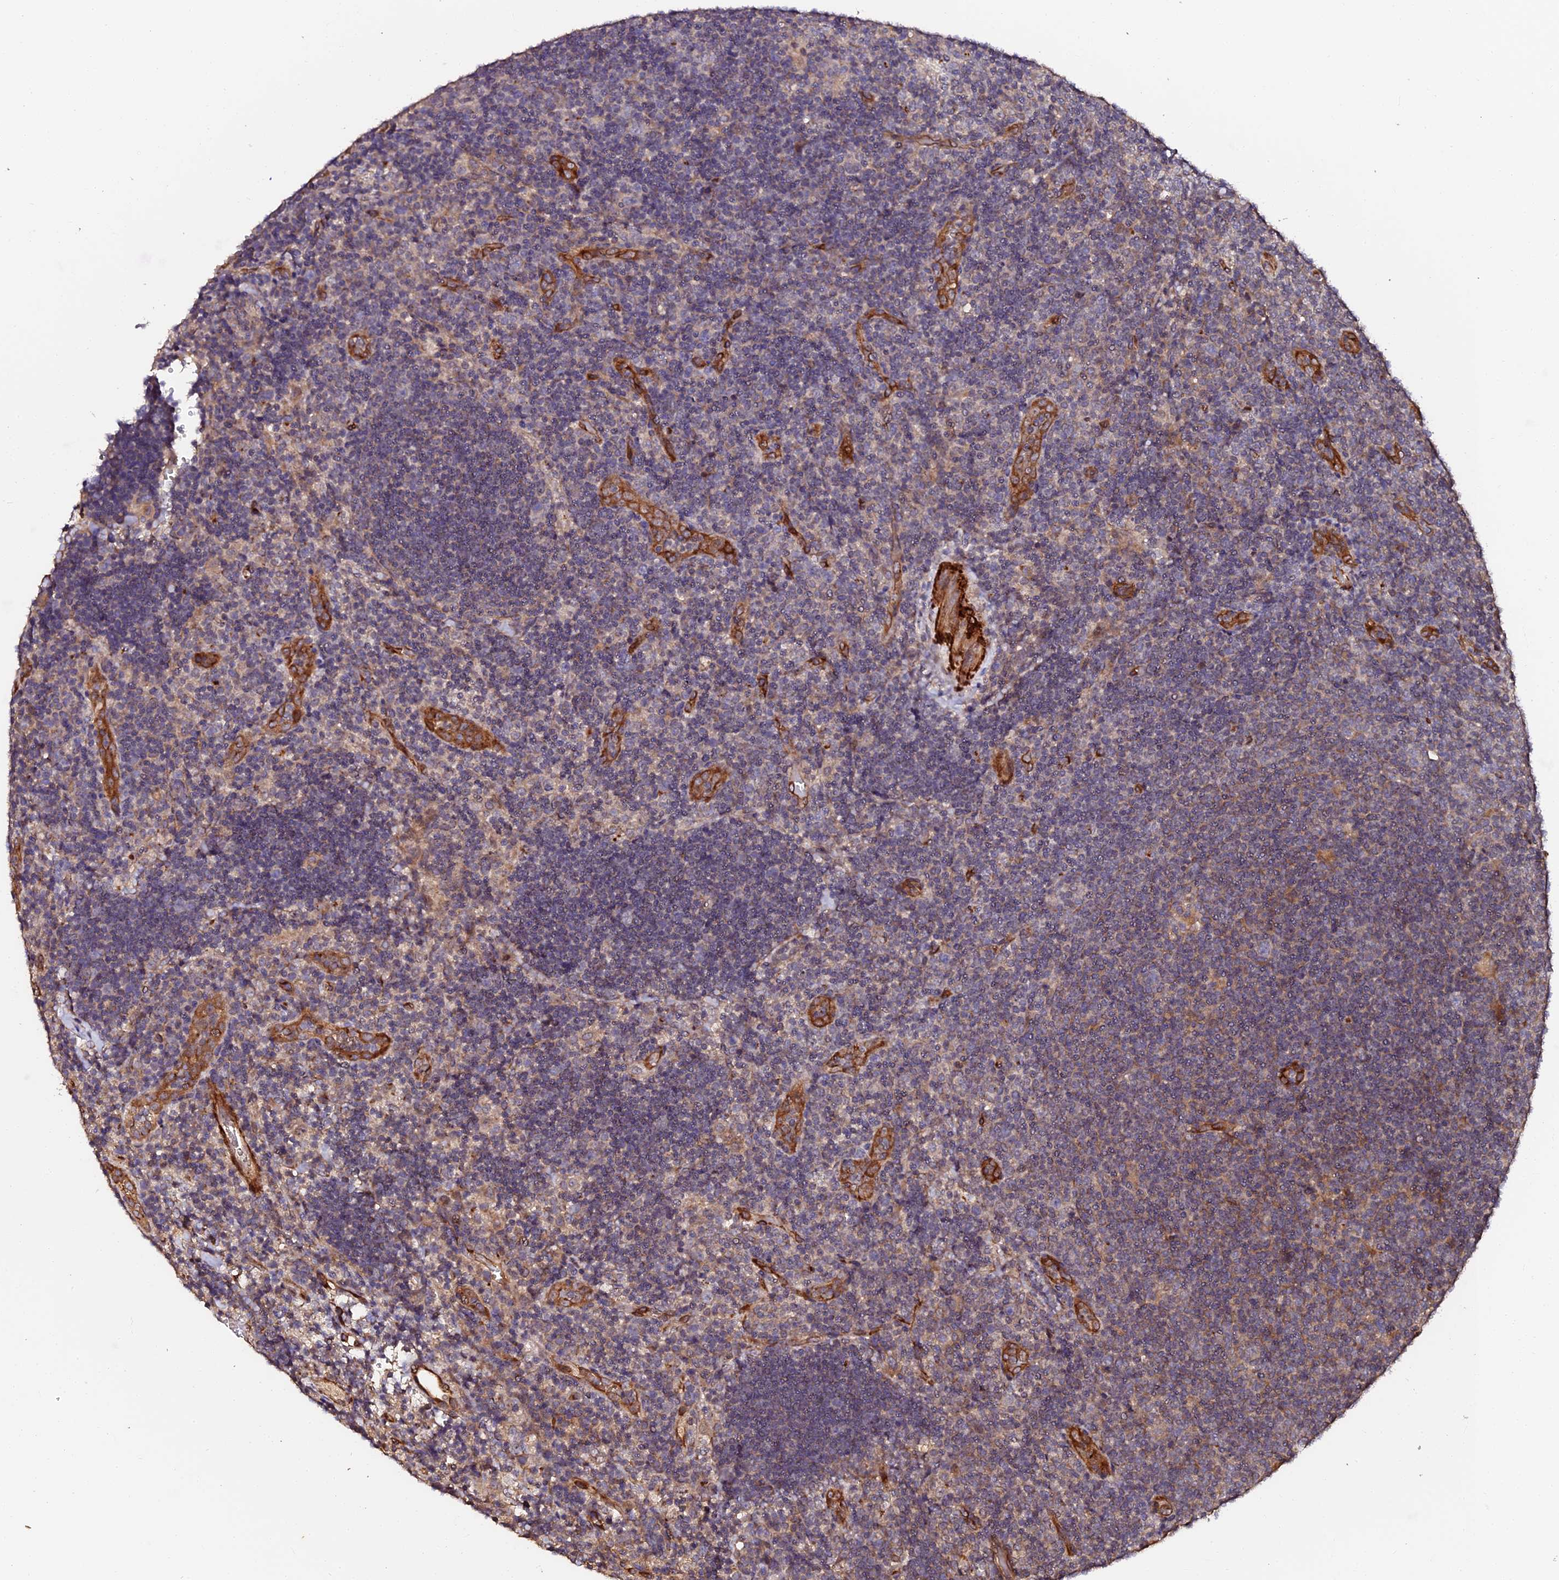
{"staining": {"intensity": "negative", "quantity": "none", "location": "none"}, "tissue": "lymphoma", "cell_type": "Tumor cells", "image_type": "cancer", "snomed": [{"axis": "morphology", "description": "Hodgkin's disease, NOS"}, {"axis": "topography", "description": "Lymph node"}], "caption": "Tumor cells show no significant positivity in Hodgkin's disease.", "gene": "TDO2", "patient": {"sex": "female", "age": 57}}